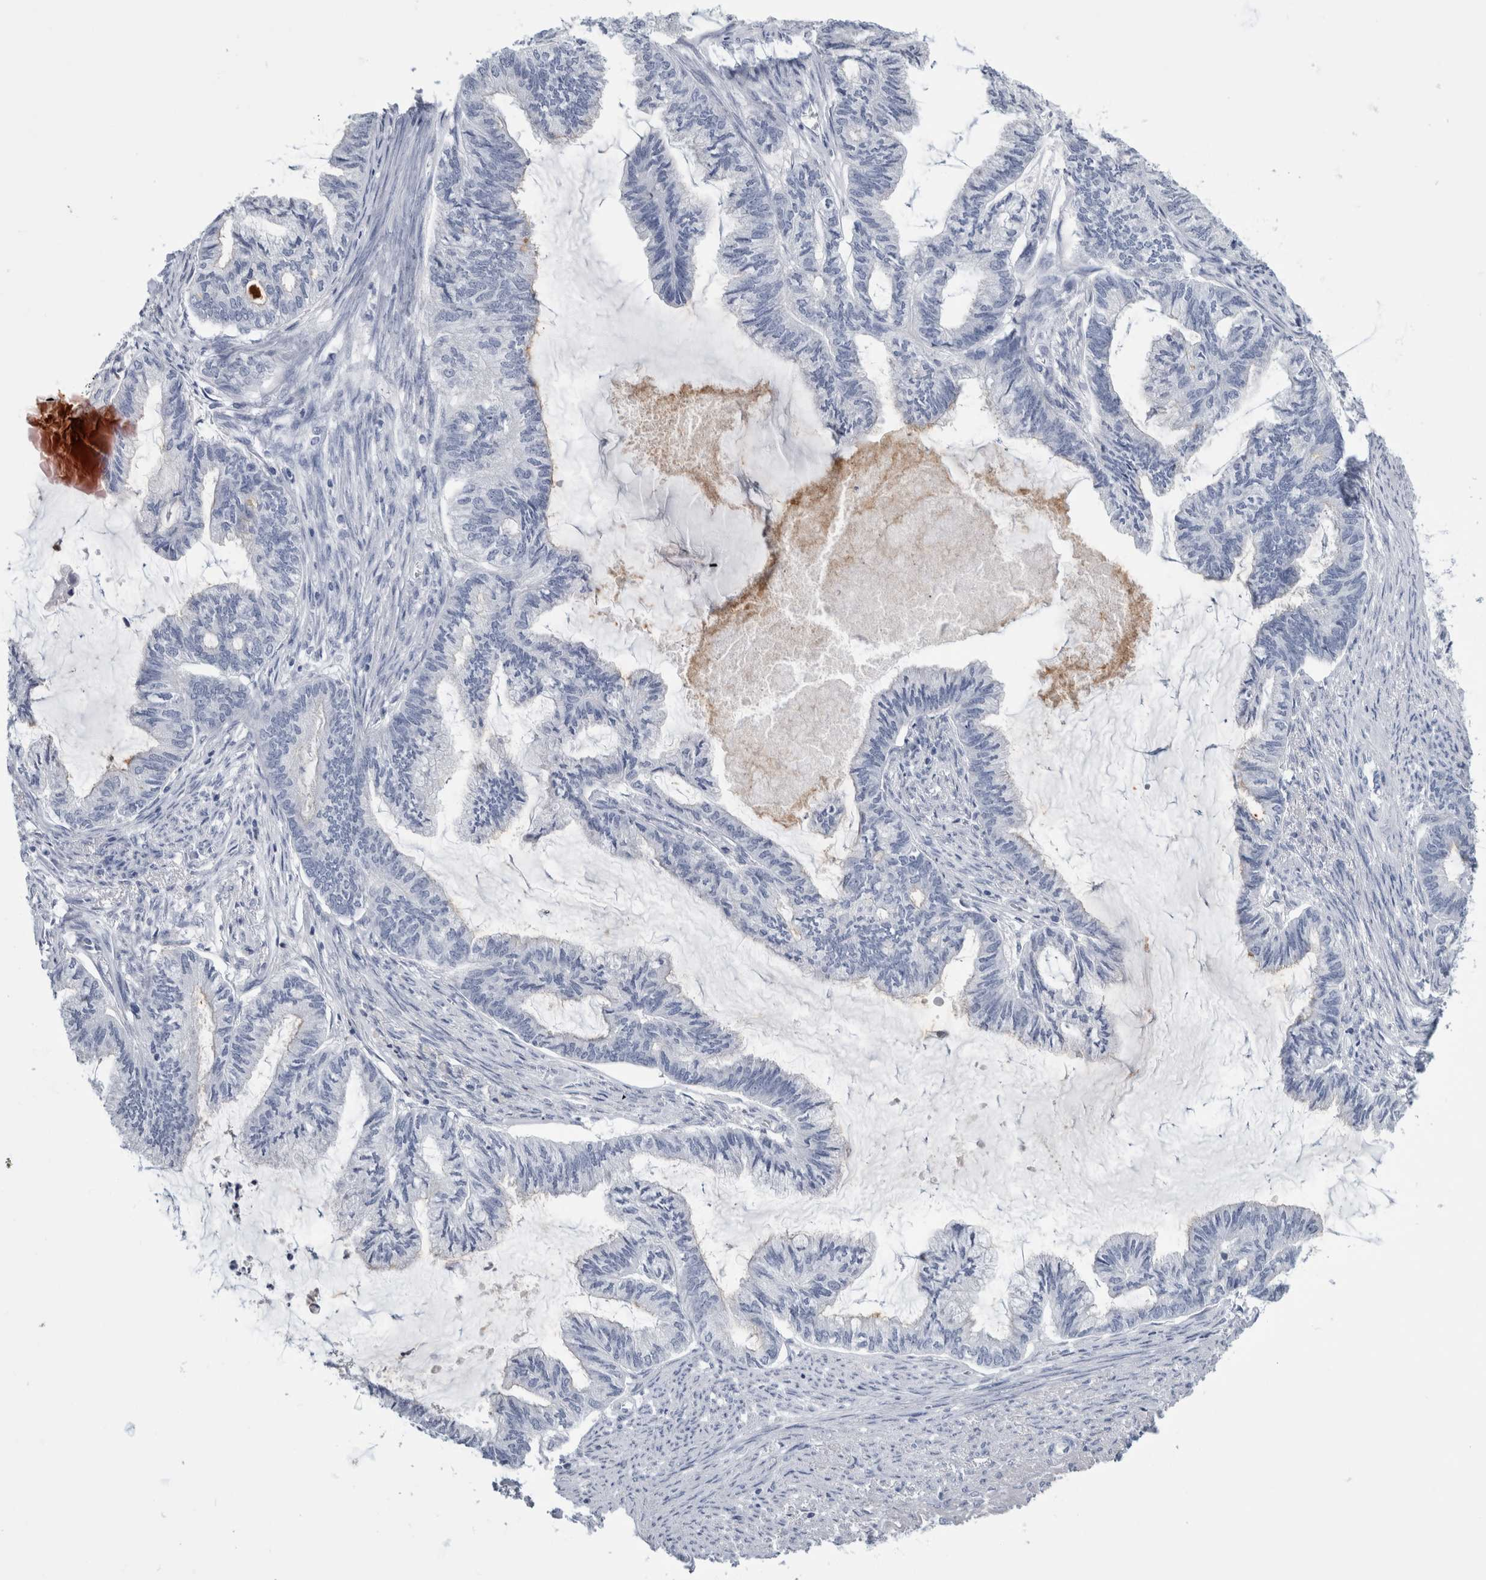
{"staining": {"intensity": "negative", "quantity": "none", "location": "none"}, "tissue": "endometrial cancer", "cell_type": "Tumor cells", "image_type": "cancer", "snomed": [{"axis": "morphology", "description": "Adenocarcinoma, NOS"}, {"axis": "topography", "description": "Endometrium"}], "caption": "Human endometrial adenocarcinoma stained for a protein using IHC reveals no positivity in tumor cells.", "gene": "ANKFY1", "patient": {"sex": "female", "age": 86}}